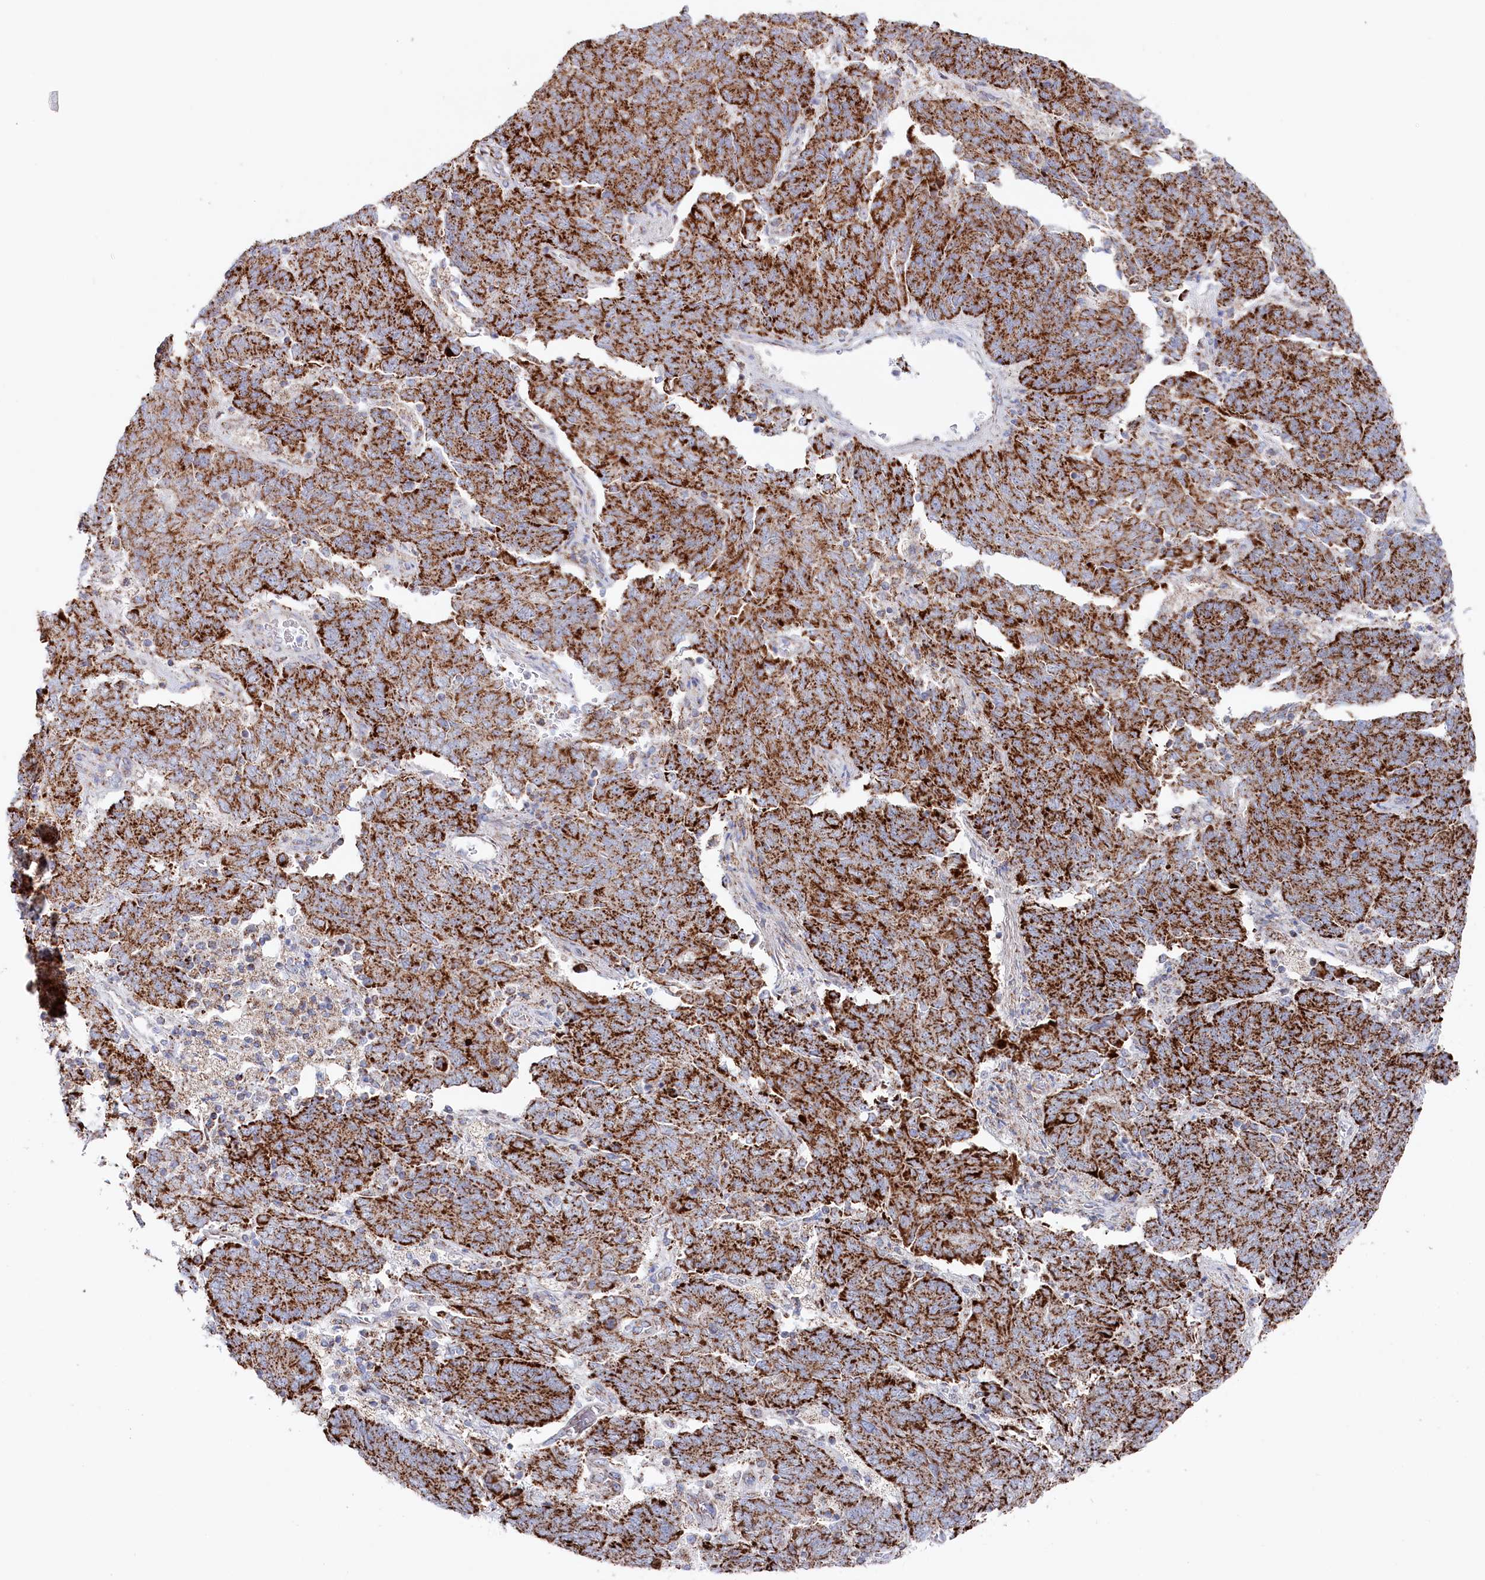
{"staining": {"intensity": "strong", "quantity": ">75%", "location": "cytoplasmic/membranous"}, "tissue": "endometrial cancer", "cell_type": "Tumor cells", "image_type": "cancer", "snomed": [{"axis": "morphology", "description": "Adenocarcinoma, NOS"}, {"axis": "topography", "description": "Endometrium"}], "caption": "Tumor cells show high levels of strong cytoplasmic/membranous positivity in about >75% of cells in human endometrial cancer. The staining was performed using DAB (3,3'-diaminobenzidine) to visualize the protein expression in brown, while the nuclei were stained in blue with hematoxylin (Magnification: 20x).", "gene": "GLS2", "patient": {"sex": "female", "age": 80}}